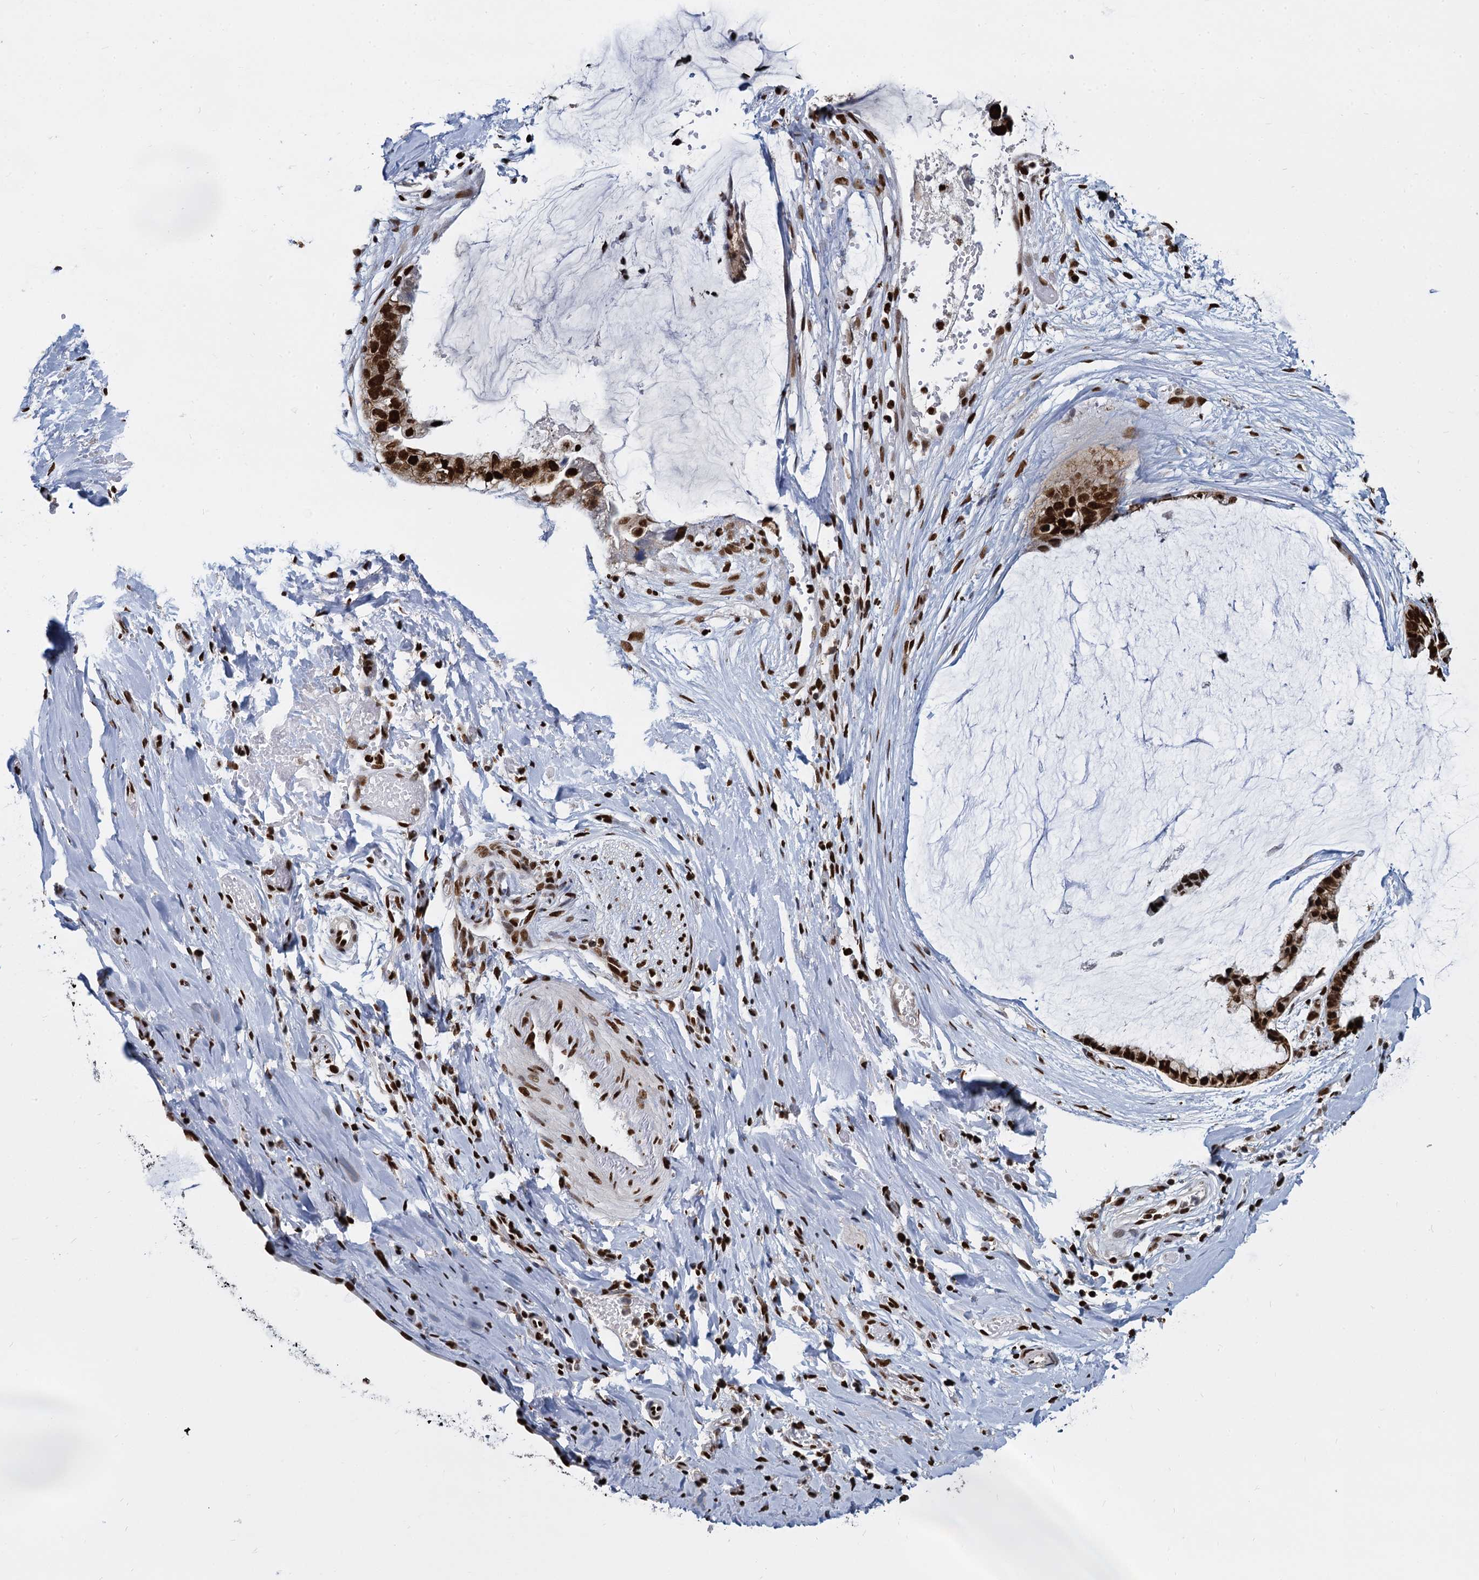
{"staining": {"intensity": "strong", "quantity": ">75%", "location": "nuclear"}, "tissue": "ovarian cancer", "cell_type": "Tumor cells", "image_type": "cancer", "snomed": [{"axis": "morphology", "description": "Cystadenocarcinoma, mucinous, NOS"}, {"axis": "topography", "description": "Ovary"}], "caption": "This histopathology image demonstrates immunohistochemistry (IHC) staining of human ovarian cancer (mucinous cystadenocarcinoma), with high strong nuclear positivity in approximately >75% of tumor cells.", "gene": "DCPS", "patient": {"sex": "female", "age": 39}}